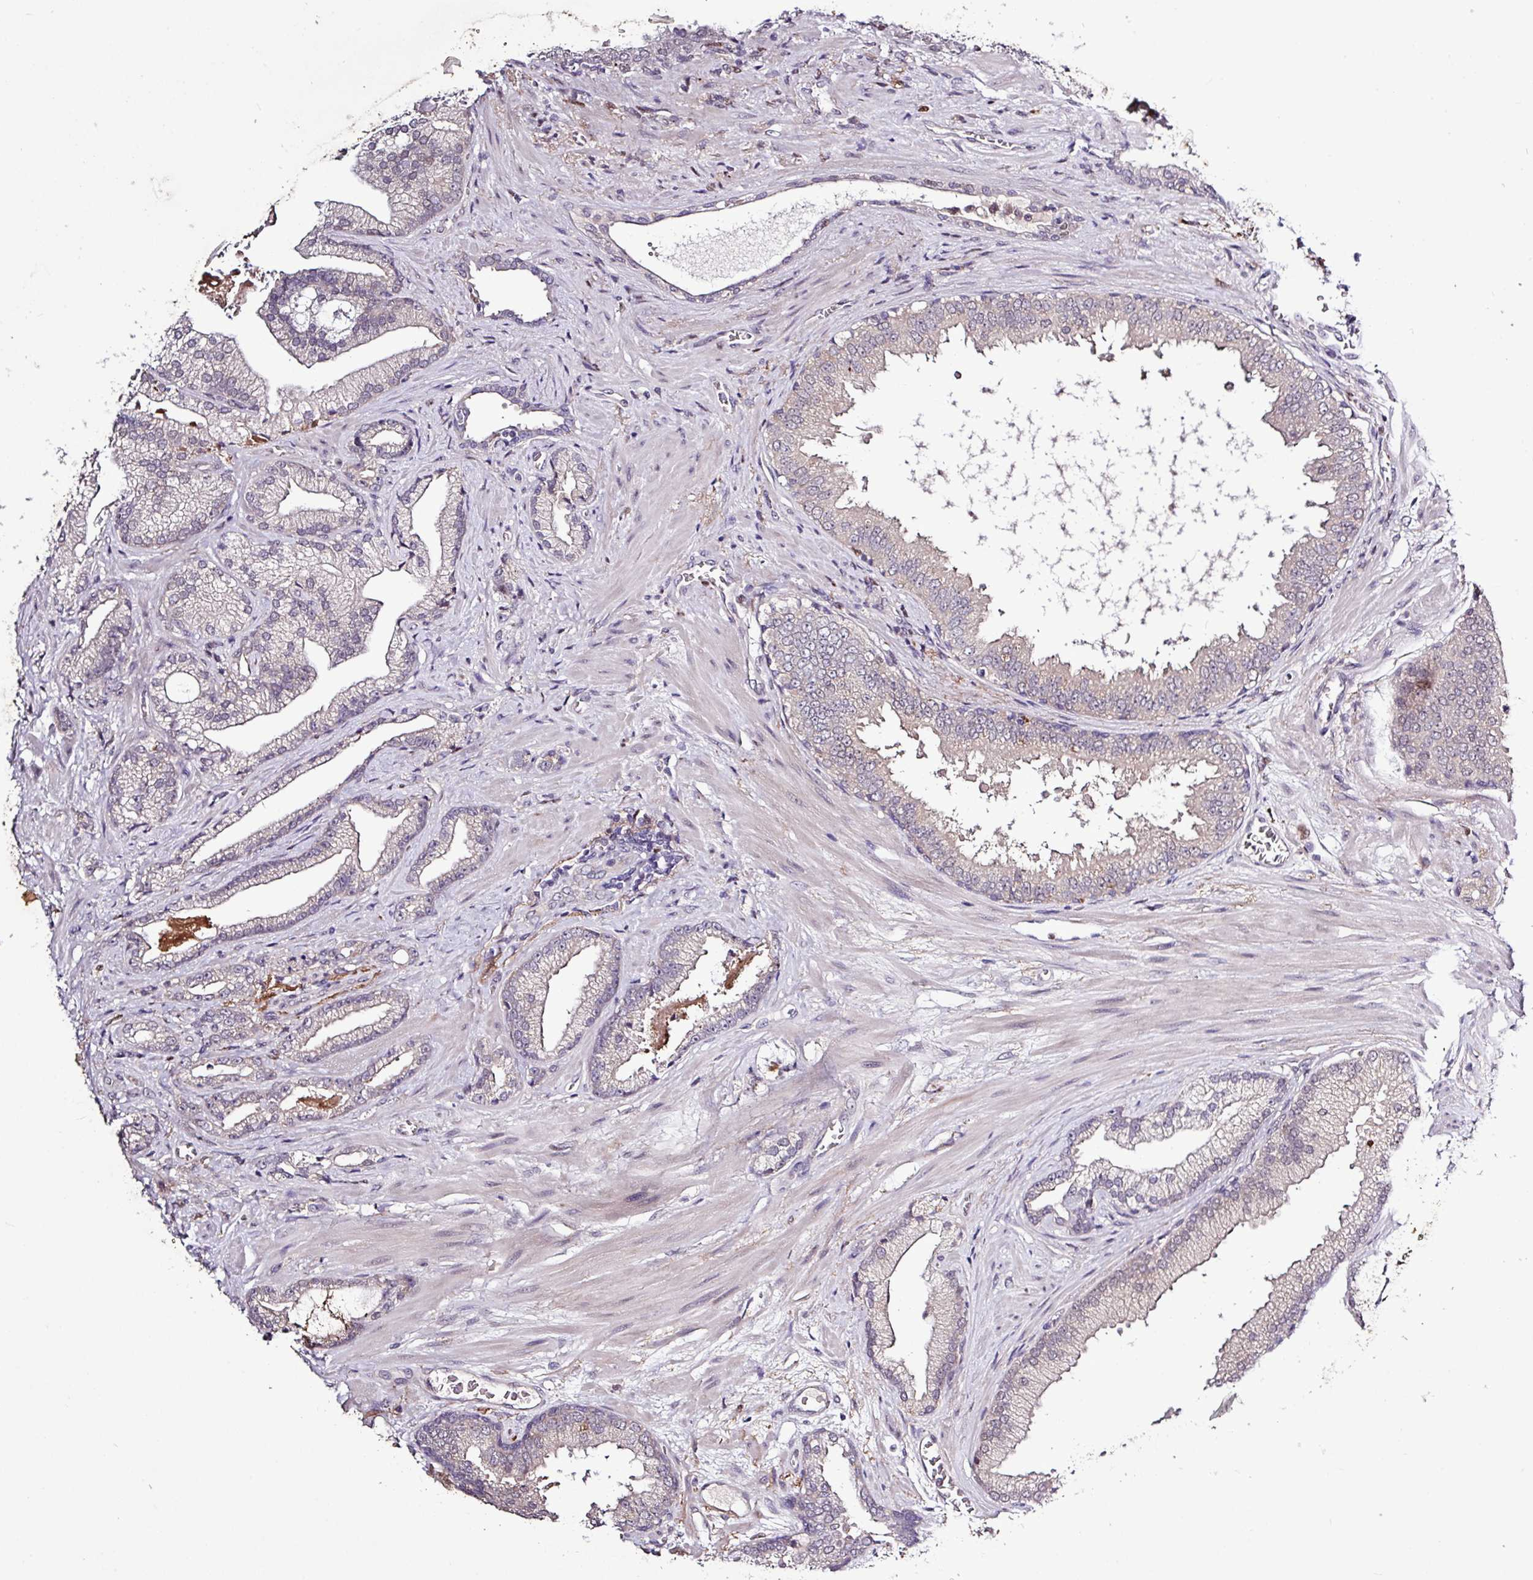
{"staining": {"intensity": "negative", "quantity": "none", "location": "none"}, "tissue": "prostate cancer", "cell_type": "Tumor cells", "image_type": "cancer", "snomed": [{"axis": "morphology", "description": "Adenocarcinoma, High grade"}, {"axis": "topography", "description": "Prostate"}], "caption": "Immunohistochemical staining of human prostate cancer exhibits no significant expression in tumor cells. (DAB (3,3'-diaminobenzidine) immunohistochemistry (IHC) visualized using brightfield microscopy, high magnification).", "gene": "SKIC2", "patient": {"sex": "male", "age": 68}}